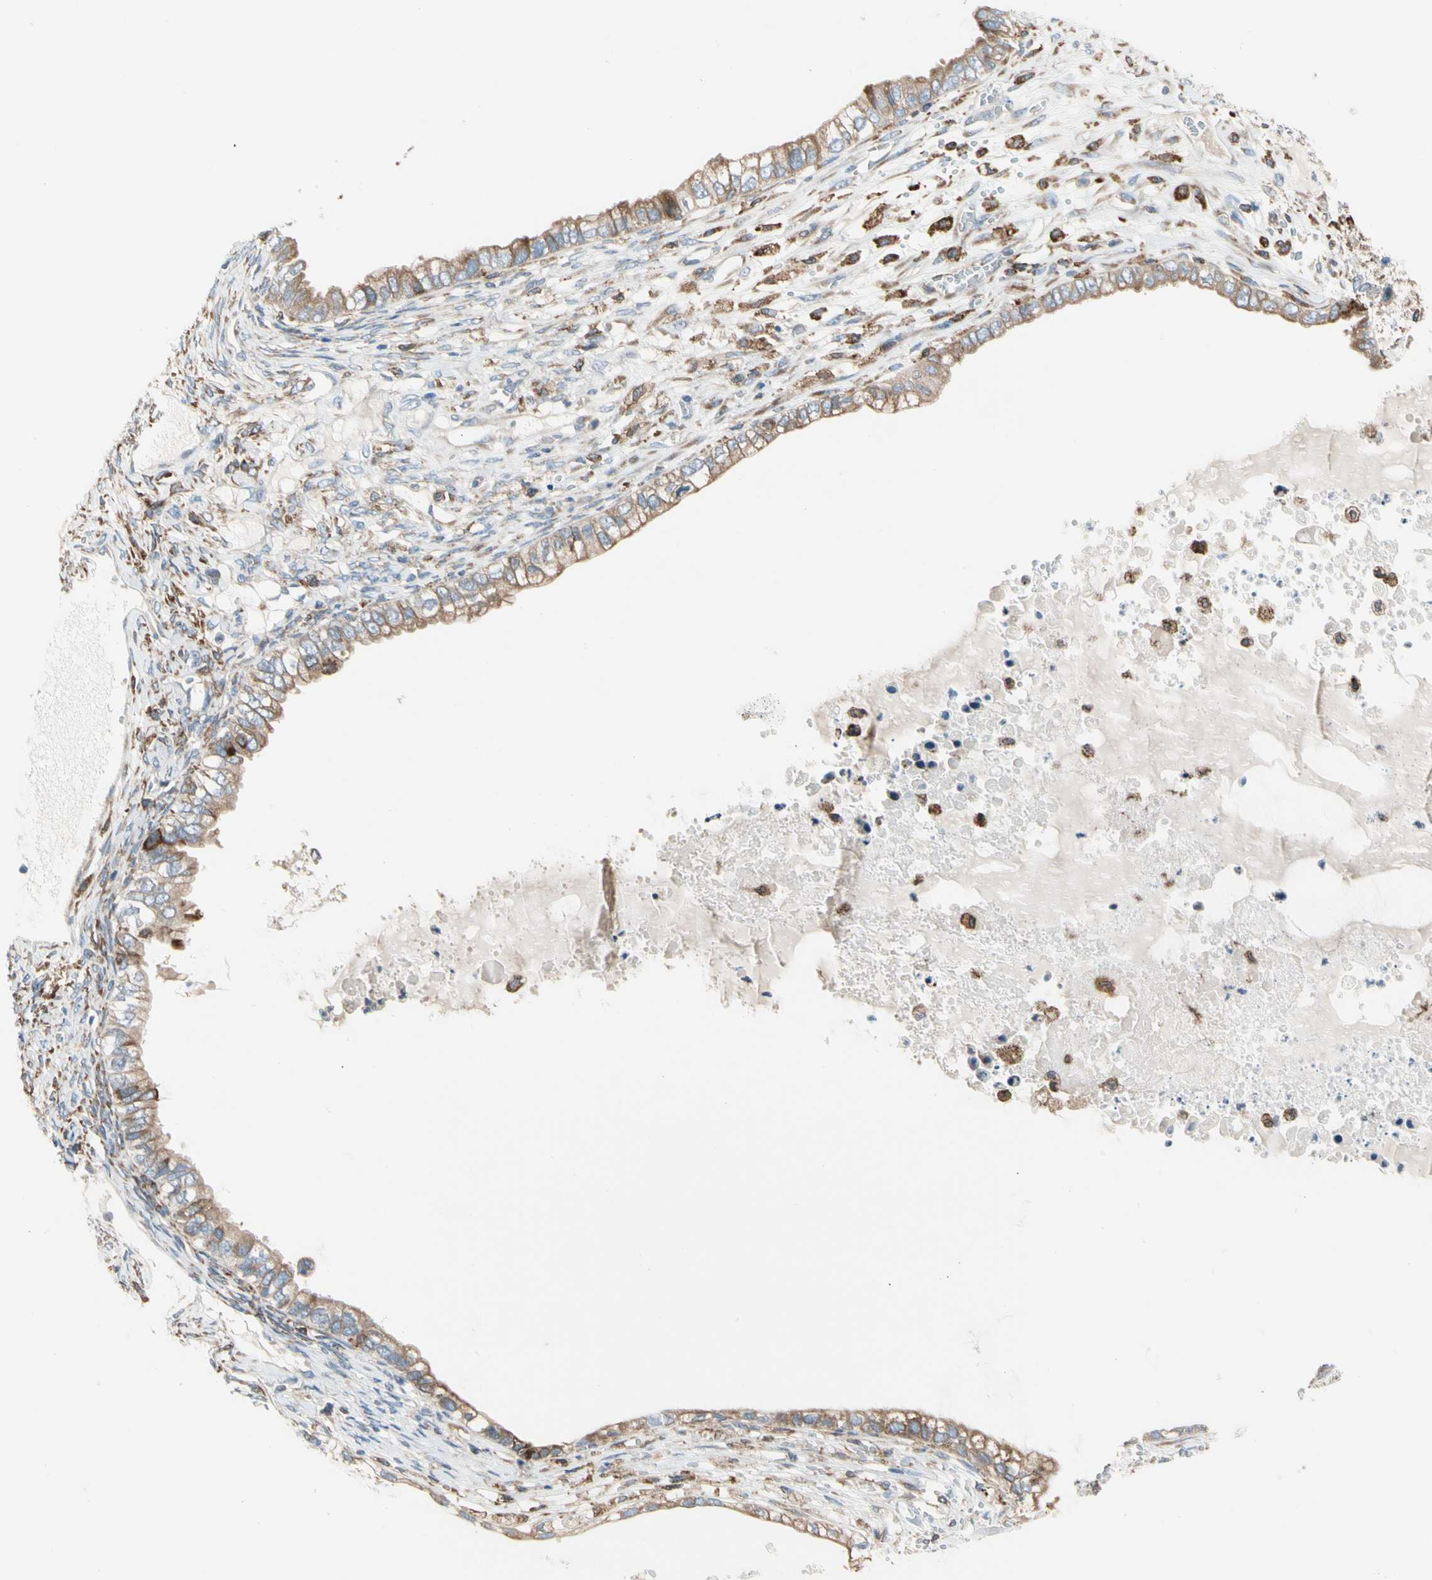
{"staining": {"intensity": "moderate", "quantity": ">75%", "location": "cytoplasmic/membranous"}, "tissue": "ovarian cancer", "cell_type": "Tumor cells", "image_type": "cancer", "snomed": [{"axis": "morphology", "description": "Cystadenocarcinoma, mucinous, NOS"}, {"axis": "topography", "description": "Ovary"}], "caption": "Immunohistochemistry micrograph of human ovarian mucinous cystadenocarcinoma stained for a protein (brown), which exhibits medium levels of moderate cytoplasmic/membranous positivity in about >75% of tumor cells.", "gene": "LRPAP1", "patient": {"sex": "female", "age": 80}}